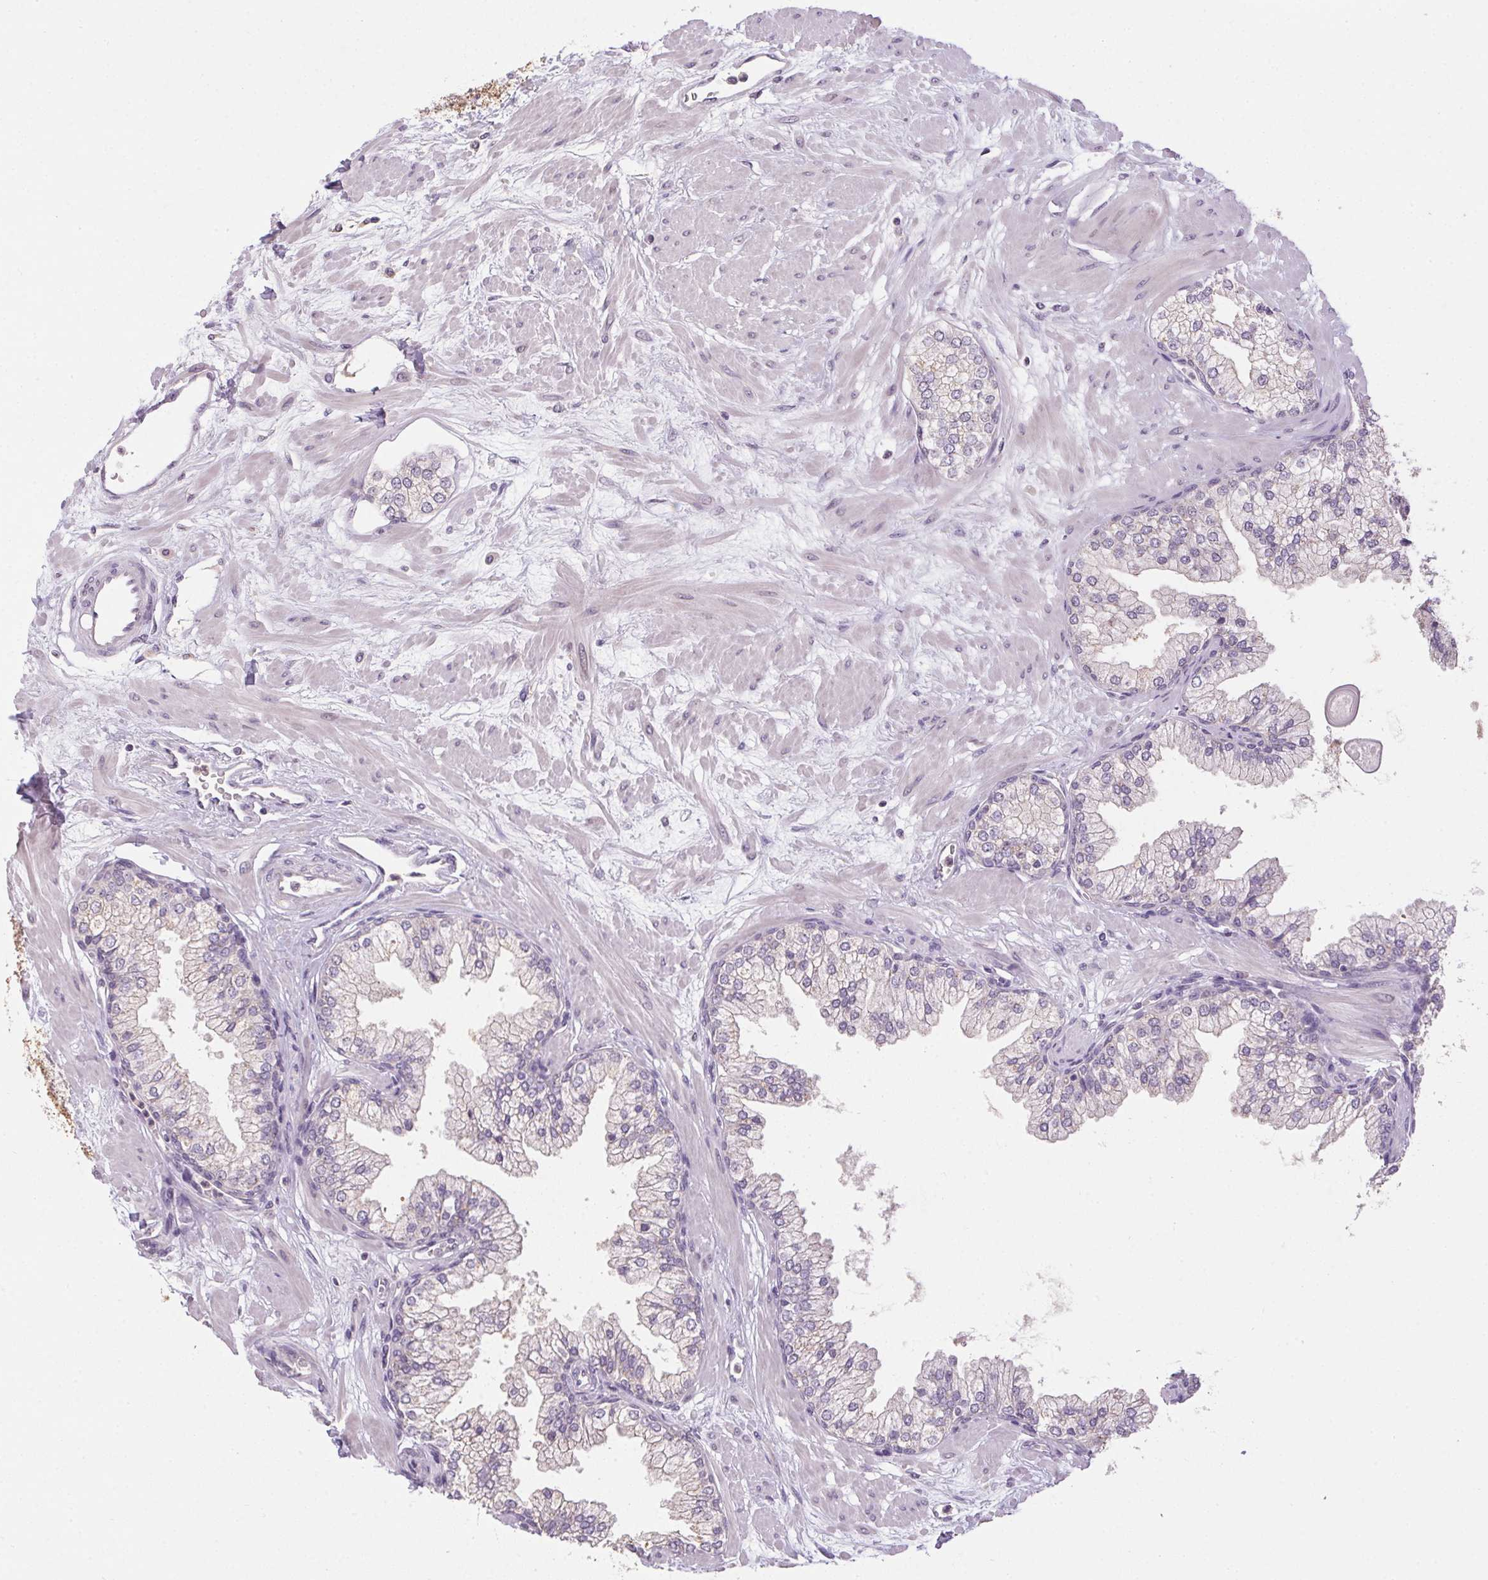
{"staining": {"intensity": "negative", "quantity": "none", "location": "none"}, "tissue": "prostate", "cell_type": "Glandular cells", "image_type": "normal", "snomed": [{"axis": "morphology", "description": "Normal tissue, NOS"}, {"axis": "topography", "description": "Prostate"}, {"axis": "topography", "description": "Peripheral nerve tissue"}], "caption": "A high-resolution image shows IHC staining of normal prostate, which reveals no significant expression in glandular cells. Brightfield microscopy of immunohistochemistry (IHC) stained with DAB (3,3'-diaminobenzidine) (brown) and hematoxylin (blue), captured at high magnification.", "gene": "SPACA9", "patient": {"sex": "male", "age": 61}}